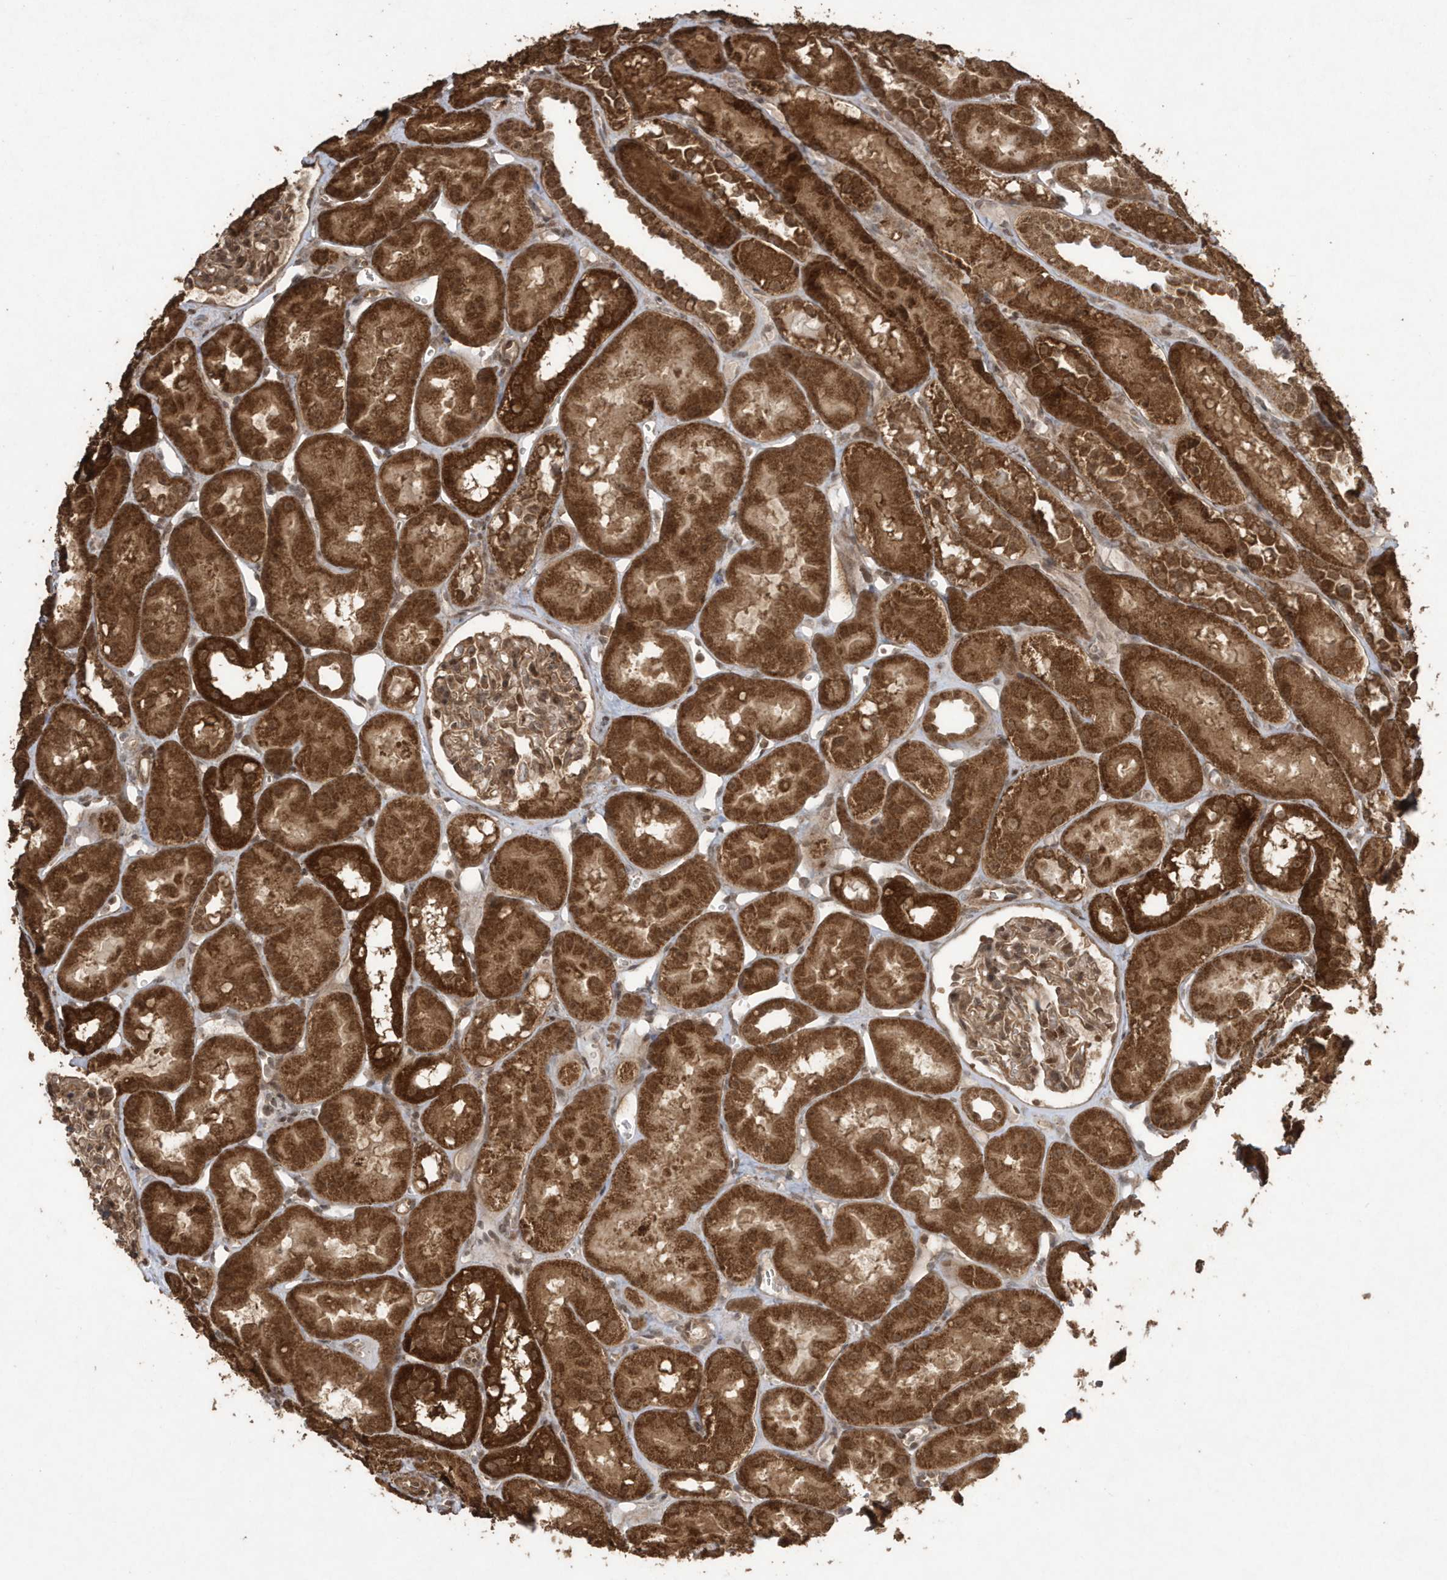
{"staining": {"intensity": "moderate", "quantity": ">75%", "location": "cytoplasmic/membranous"}, "tissue": "kidney", "cell_type": "Cells in glomeruli", "image_type": "normal", "snomed": [{"axis": "morphology", "description": "Normal tissue, NOS"}, {"axis": "topography", "description": "Kidney"}], "caption": "A brown stain shows moderate cytoplasmic/membranous expression of a protein in cells in glomeruli of unremarkable human kidney.", "gene": "PAXBP1", "patient": {"sex": "male", "age": 16}}